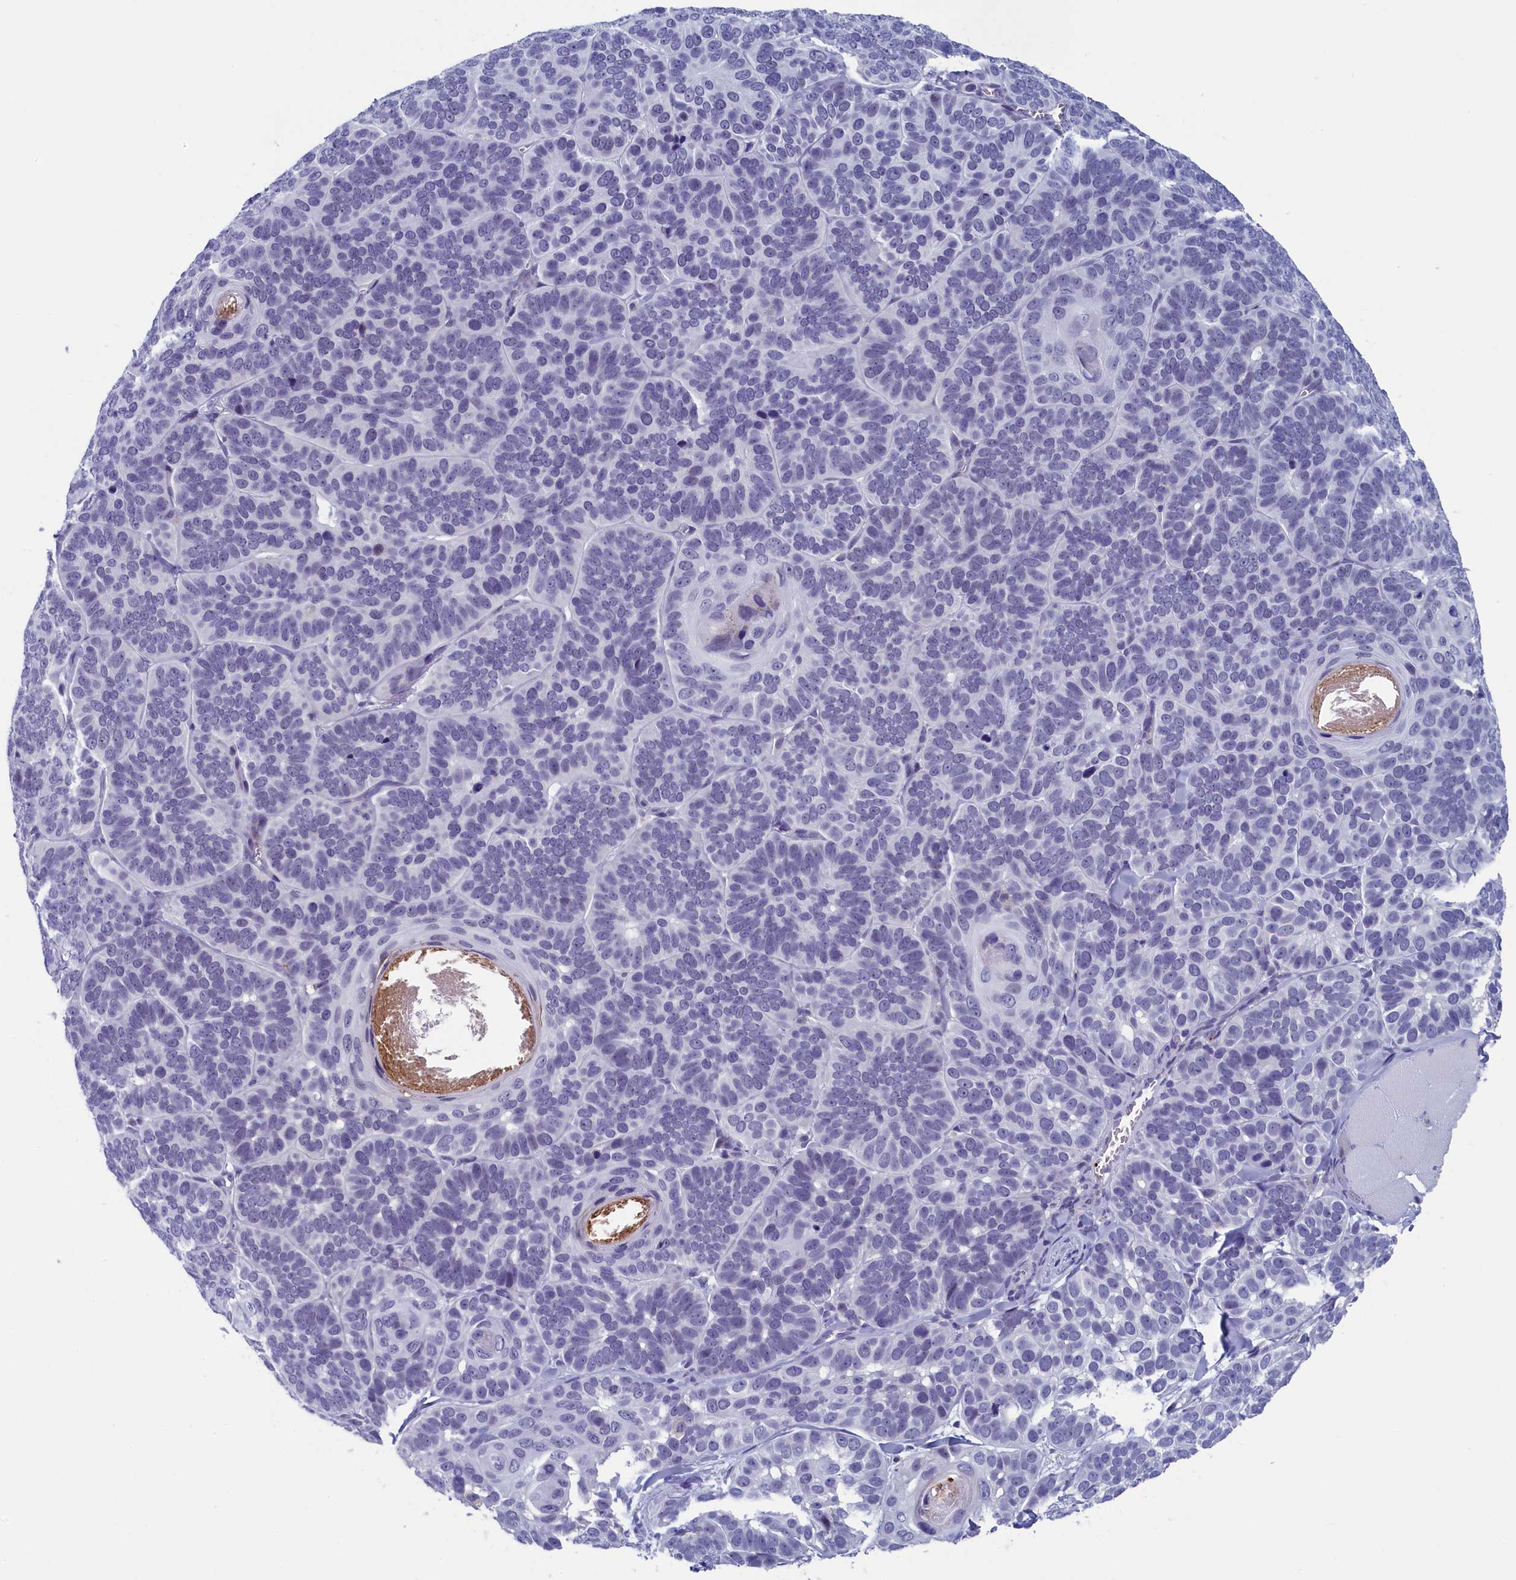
{"staining": {"intensity": "negative", "quantity": "none", "location": "none"}, "tissue": "skin cancer", "cell_type": "Tumor cells", "image_type": "cancer", "snomed": [{"axis": "morphology", "description": "Basal cell carcinoma"}, {"axis": "topography", "description": "Skin"}], "caption": "This histopathology image is of skin cancer stained with IHC to label a protein in brown with the nuclei are counter-stained blue. There is no positivity in tumor cells.", "gene": "AIFM2", "patient": {"sex": "male", "age": 62}}